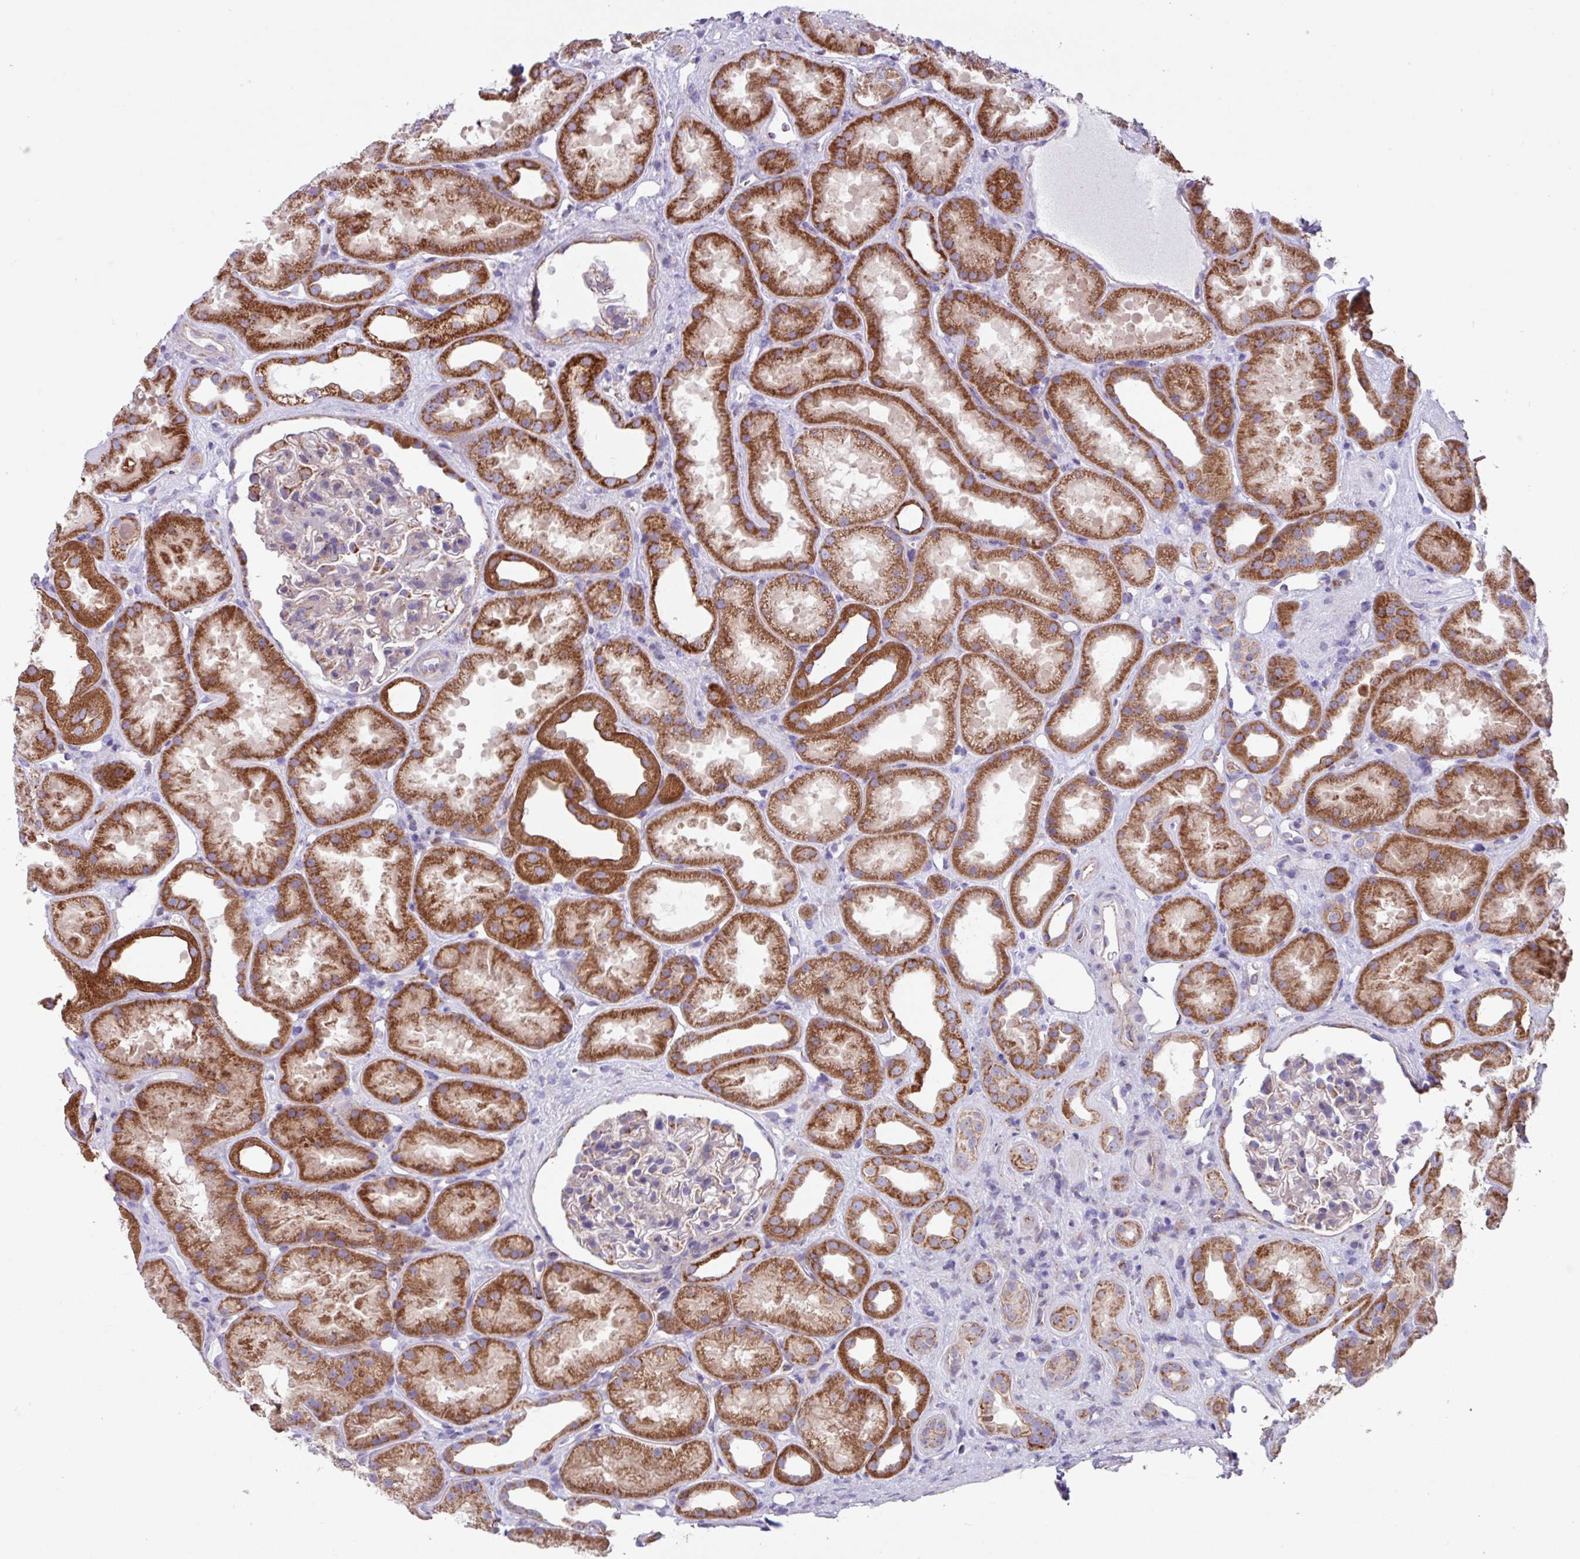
{"staining": {"intensity": "moderate", "quantity": "<25%", "location": "cytoplasmic/membranous"}, "tissue": "kidney", "cell_type": "Cells in glomeruli", "image_type": "normal", "snomed": [{"axis": "morphology", "description": "Normal tissue, NOS"}, {"axis": "topography", "description": "Kidney"}], "caption": "A high-resolution image shows immunohistochemistry staining of normal kidney, which displays moderate cytoplasmic/membranous positivity in about <25% of cells in glomeruli.", "gene": "OTULIN", "patient": {"sex": "male", "age": 61}}